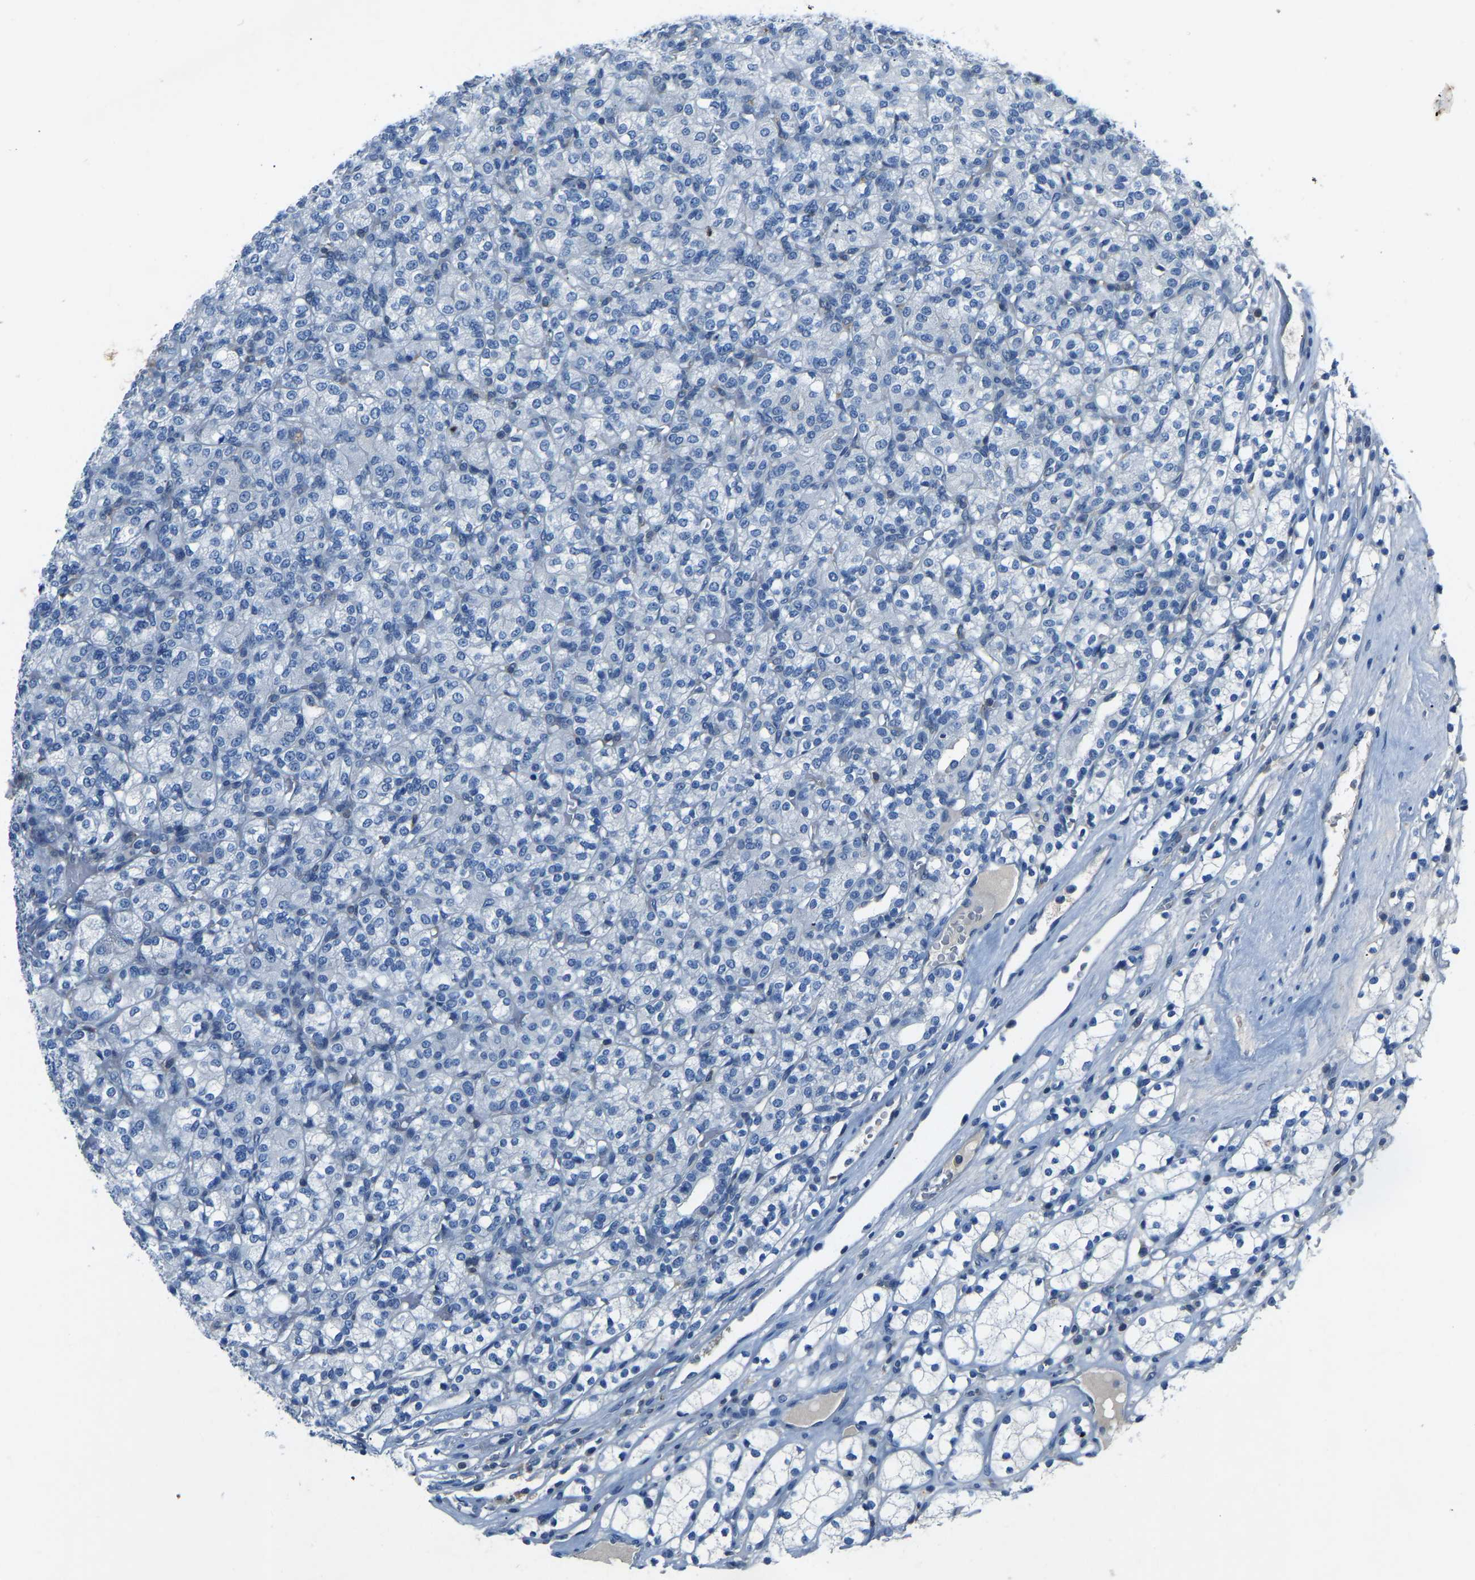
{"staining": {"intensity": "negative", "quantity": "none", "location": "none"}, "tissue": "renal cancer", "cell_type": "Tumor cells", "image_type": "cancer", "snomed": [{"axis": "morphology", "description": "Adenocarcinoma, NOS"}, {"axis": "topography", "description": "Kidney"}], "caption": "Tumor cells are negative for protein expression in human adenocarcinoma (renal).", "gene": "XIRP1", "patient": {"sex": "male", "age": 77}}